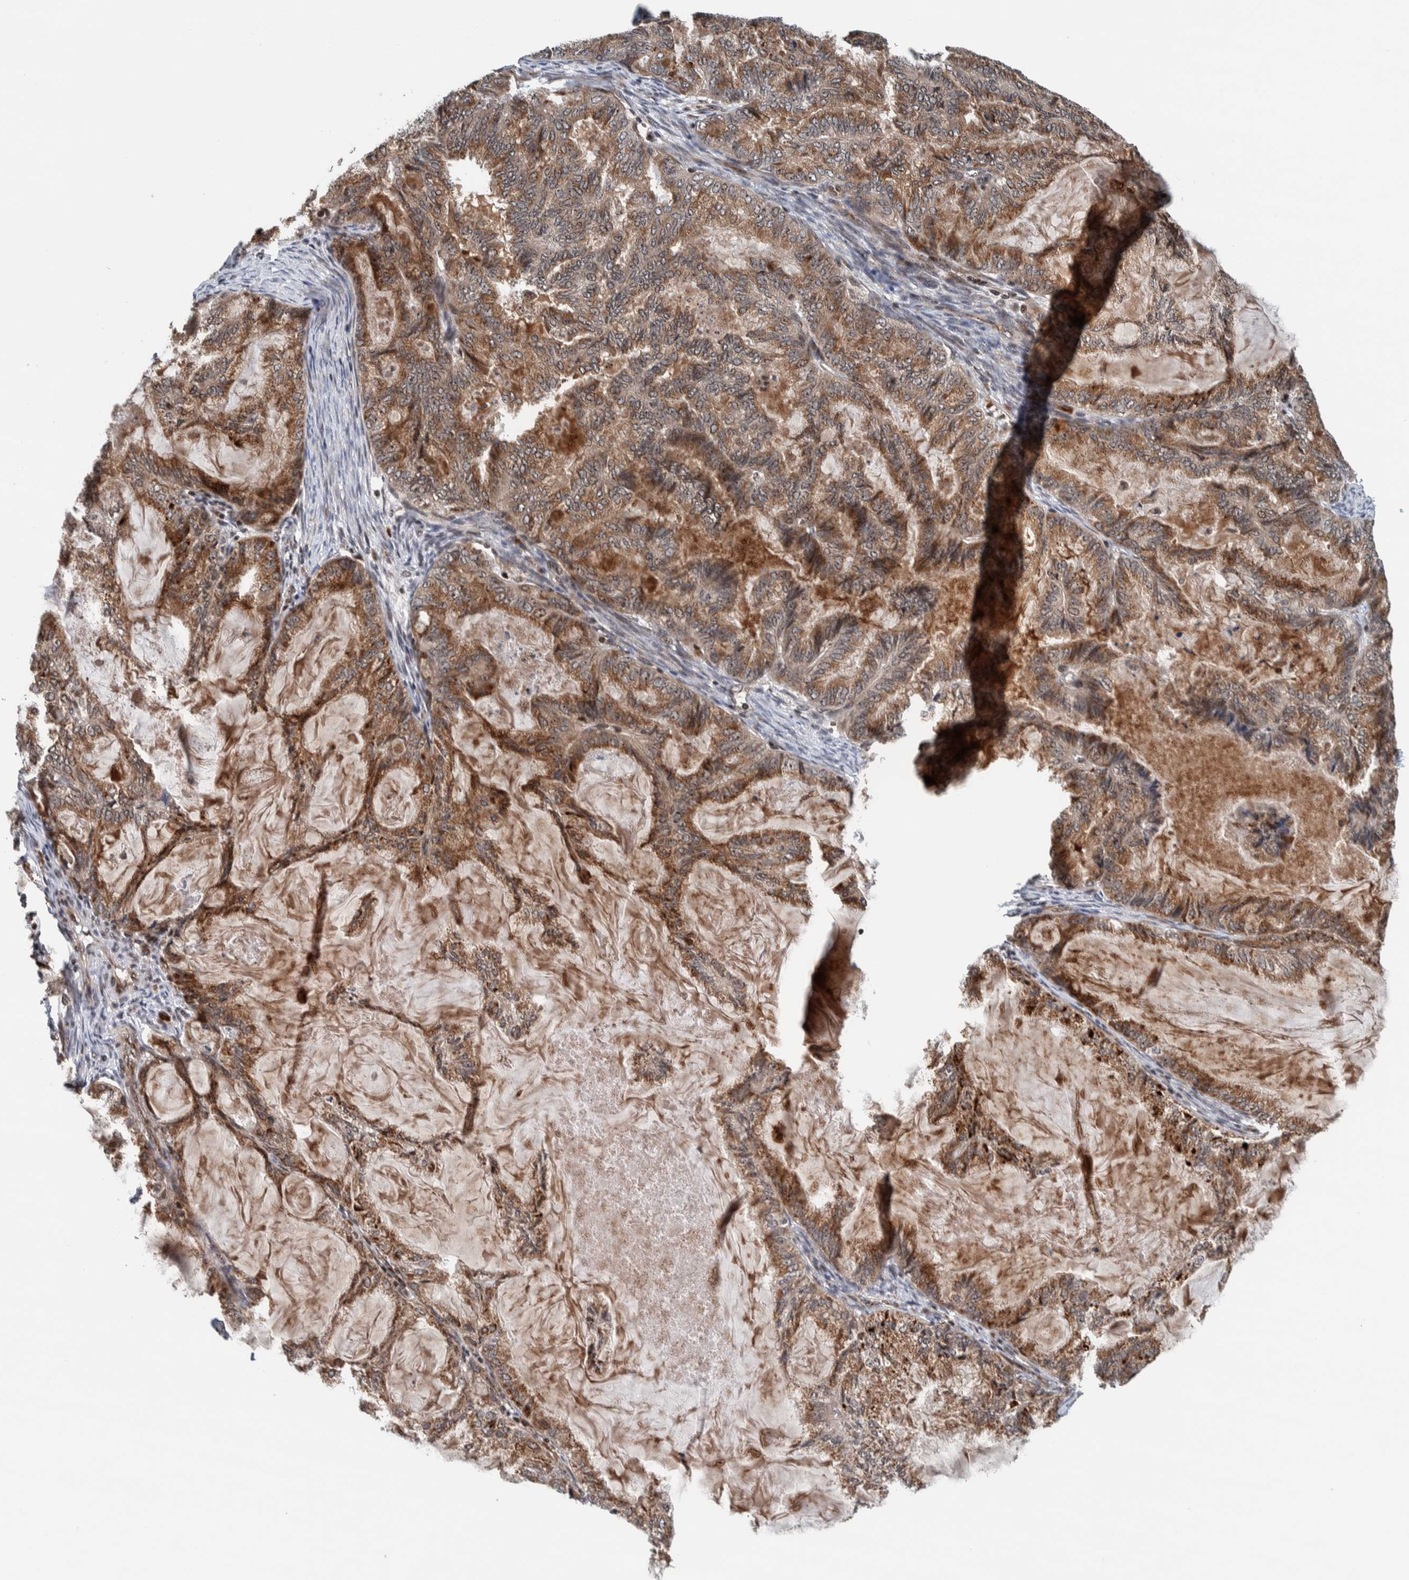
{"staining": {"intensity": "moderate", "quantity": ">75%", "location": "cytoplasmic/membranous"}, "tissue": "endometrial cancer", "cell_type": "Tumor cells", "image_type": "cancer", "snomed": [{"axis": "morphology", "description": "Adenocarcinoma, NOS"}, {"axis": "topography", "description": "Endometrium"}], "caption": "The histopathology image displays a brown stain indicating the presence of a protein in the cytoplasmic/membranous of tumor cells in endometrial cancer (adenocarcinoma).", "gene": "CCDC182", "patient": {"sex": "female", "age": 86}}